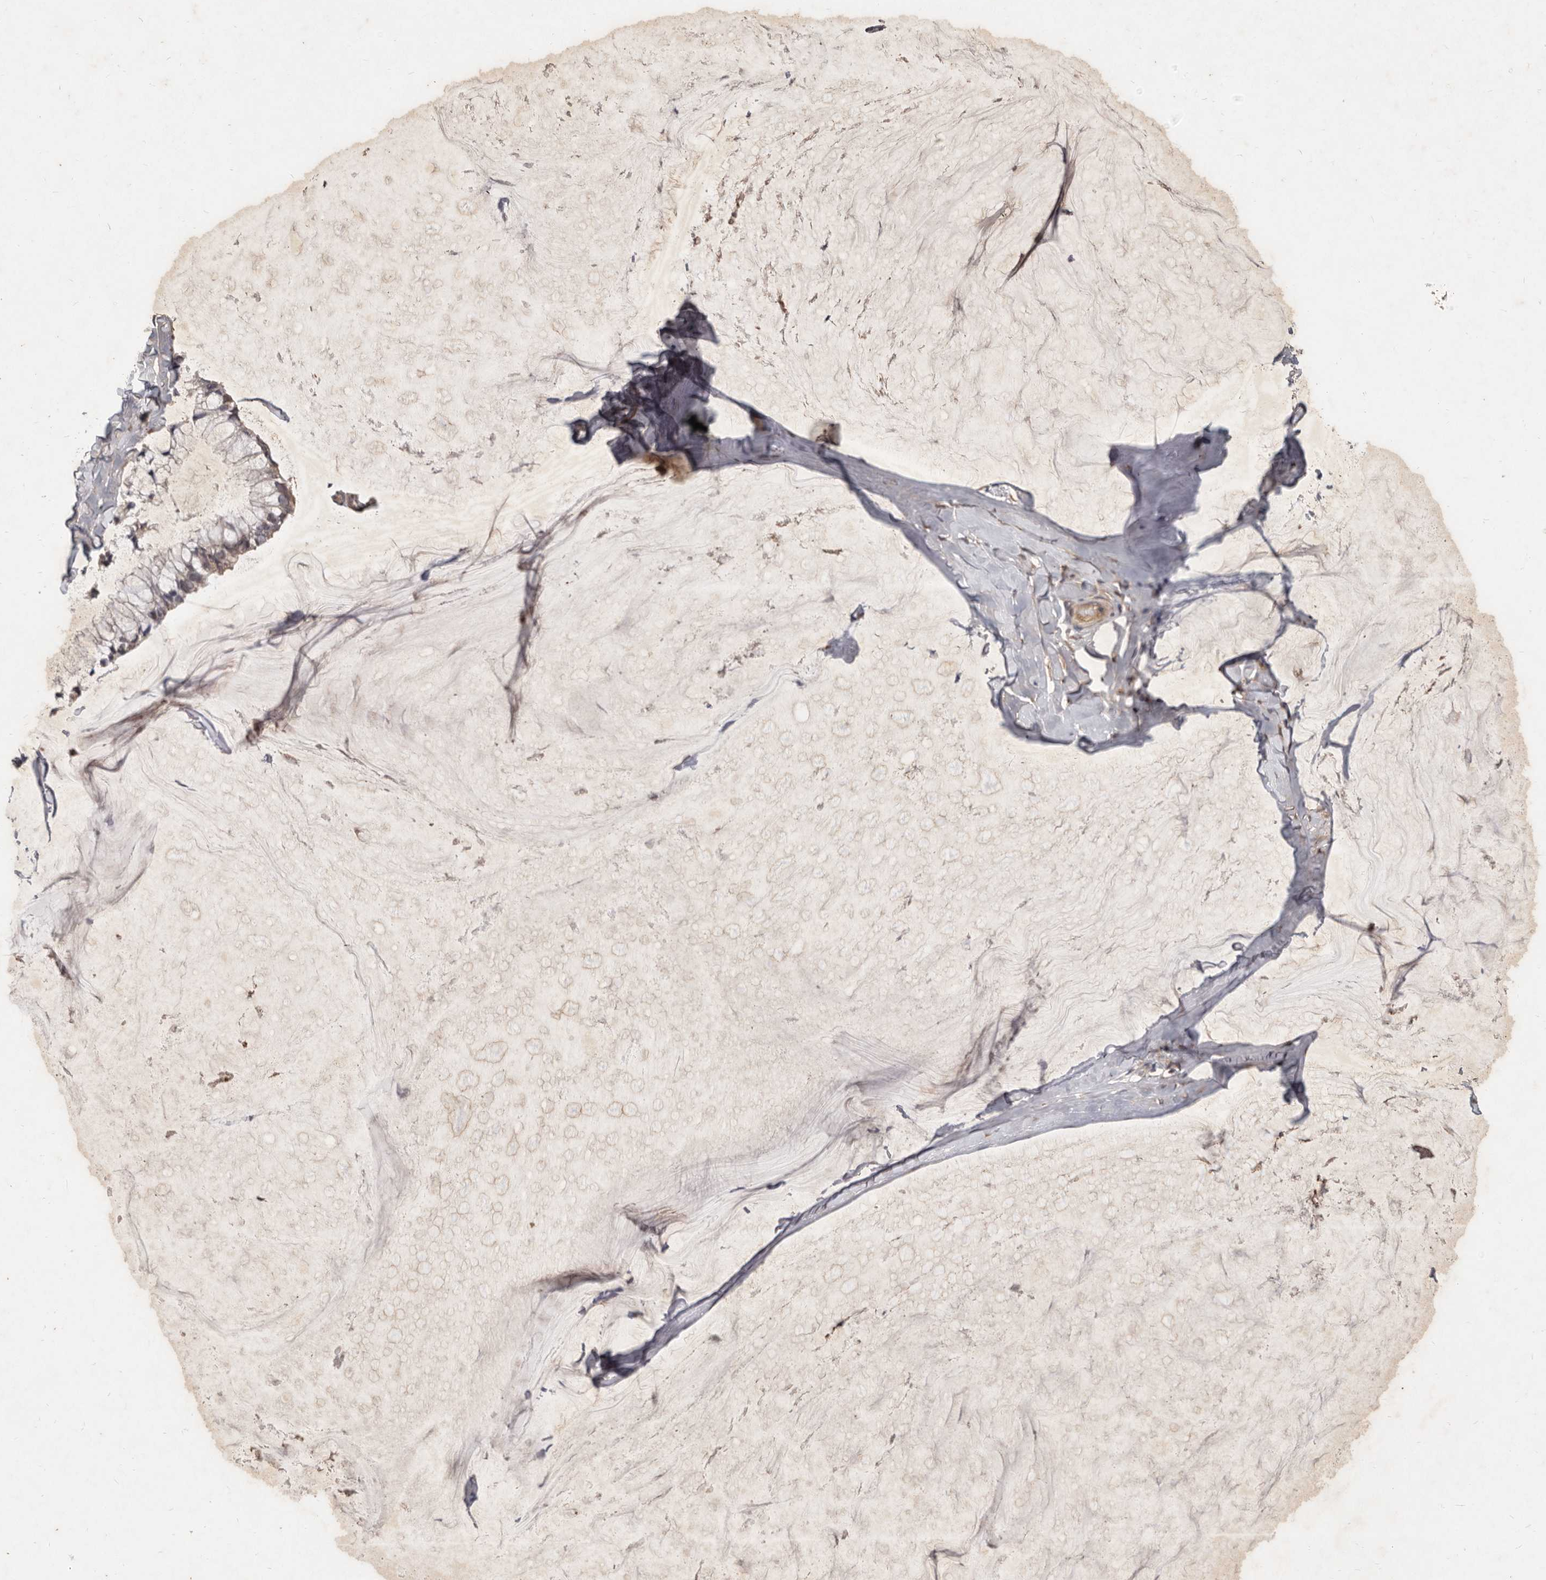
{"staining": {"intensity": "negative", "quantity": "none", "location": "none"}, "tissue": "ovarian cancer", "cell_type": "Tumor cells", "image_type": "cancer", "snomed": [{"axis": "morphology", "description": "Cystadenocarcinoma, mucinous, NOS"}, {"axis": "topography", "description": "Ovary"}], "caption": "A histopathology image of ovarian mucinous cystadenocarcinoma stained for a protein shows no brown staining in tumor cells.", "gene": "DNAJC28", "patient": {"sex": "female", "age": 39}}